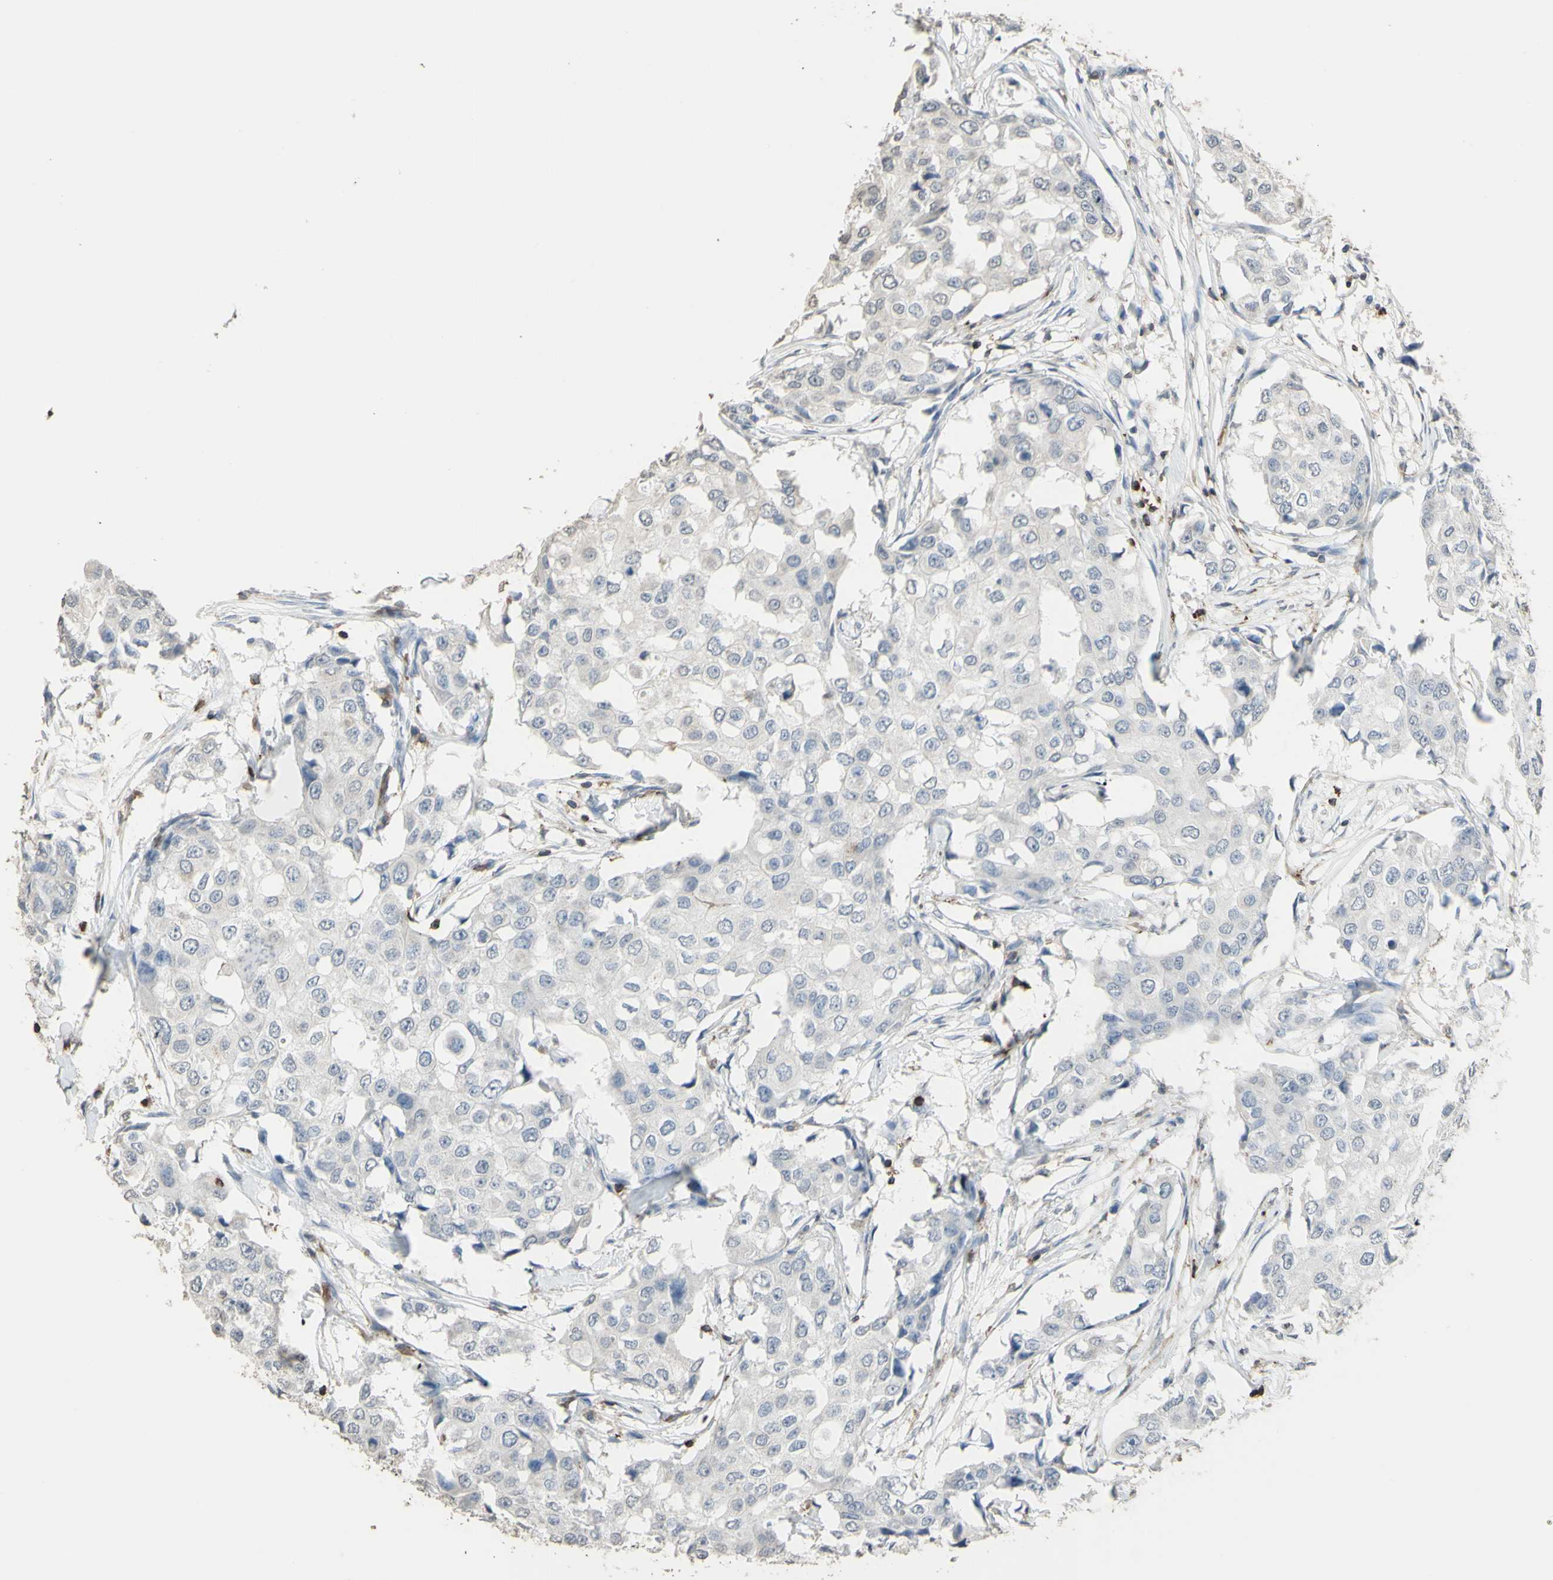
{"staining": {"intensity": "negative", "quantity": "none", "location": "none"}, "tissue": "breast cancer", "cell_type": "Tumor cells", "image_type": "cancer", "snomed": [{"axis": "morphology", "description": "Duct carcinoma"}, {"axis": "topography", "description": "Breast"}], "caption": "This is an immunohistochemistry image of human breast cancer. There is no positivity in tumor cells.", "gene": "PSTPIP1", "patient": {"sex": "female", "age": 27}}